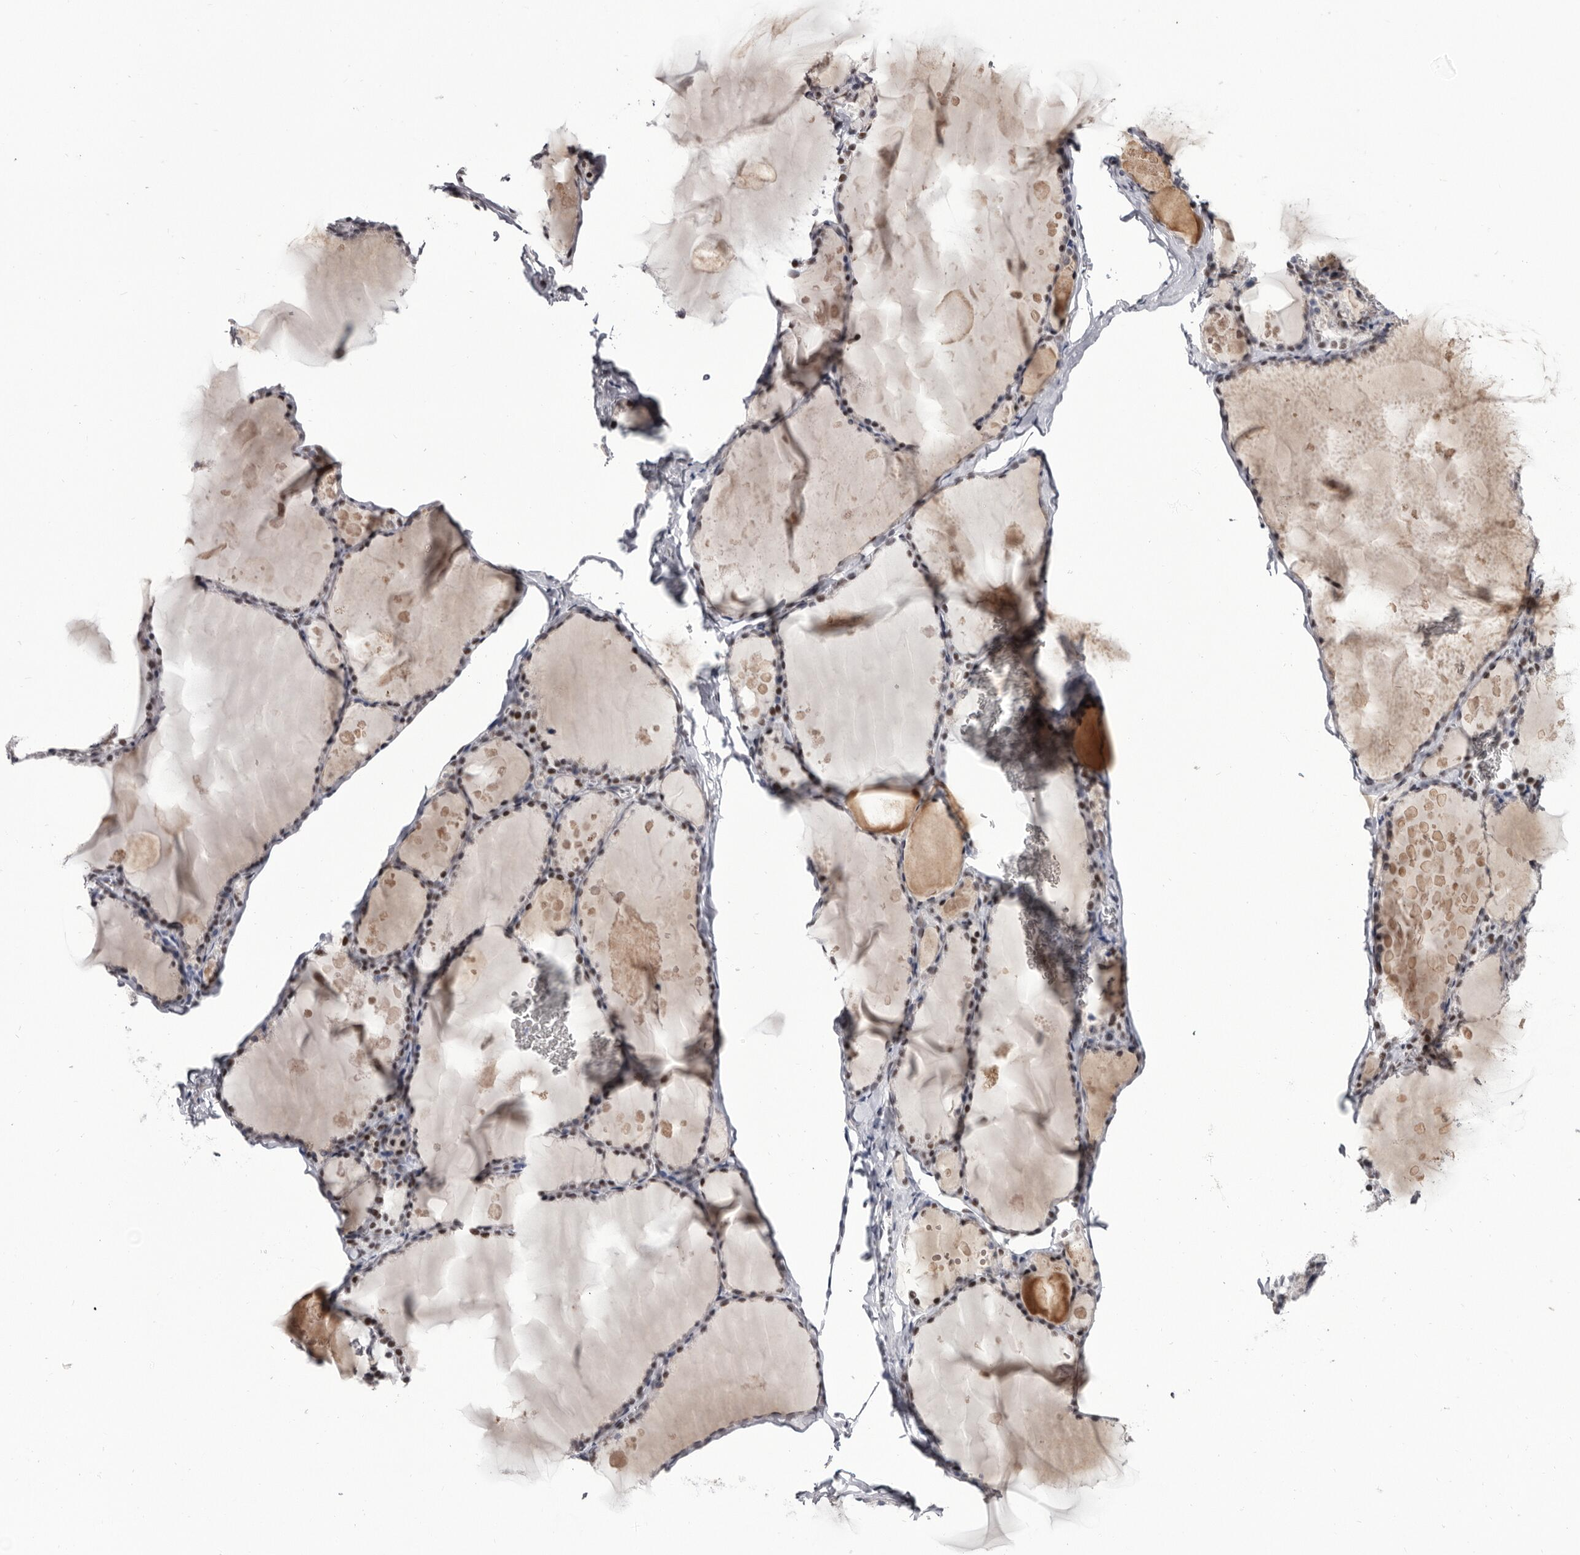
{"staining": {"intensity": "weak", "quantity": "25%-75%", "location": "nuclear"}, "tissue": "thyroid gland", "cell_type": "Glandular cells", "image_type": "normal", "snomed": [{"axis": "morphology", "description": "Normal tissue, NOS"}, {"axis": "topography", "description": "Thyroid gland"}], "caption": "Immunohistochemical staining of unremarkable thyroid gland exhibits low levels of weak nuclear positivity in about 25%-75% of glandular cells.", "gene": "ZNF326", "patient": {"sex": "male", "age": 56}}